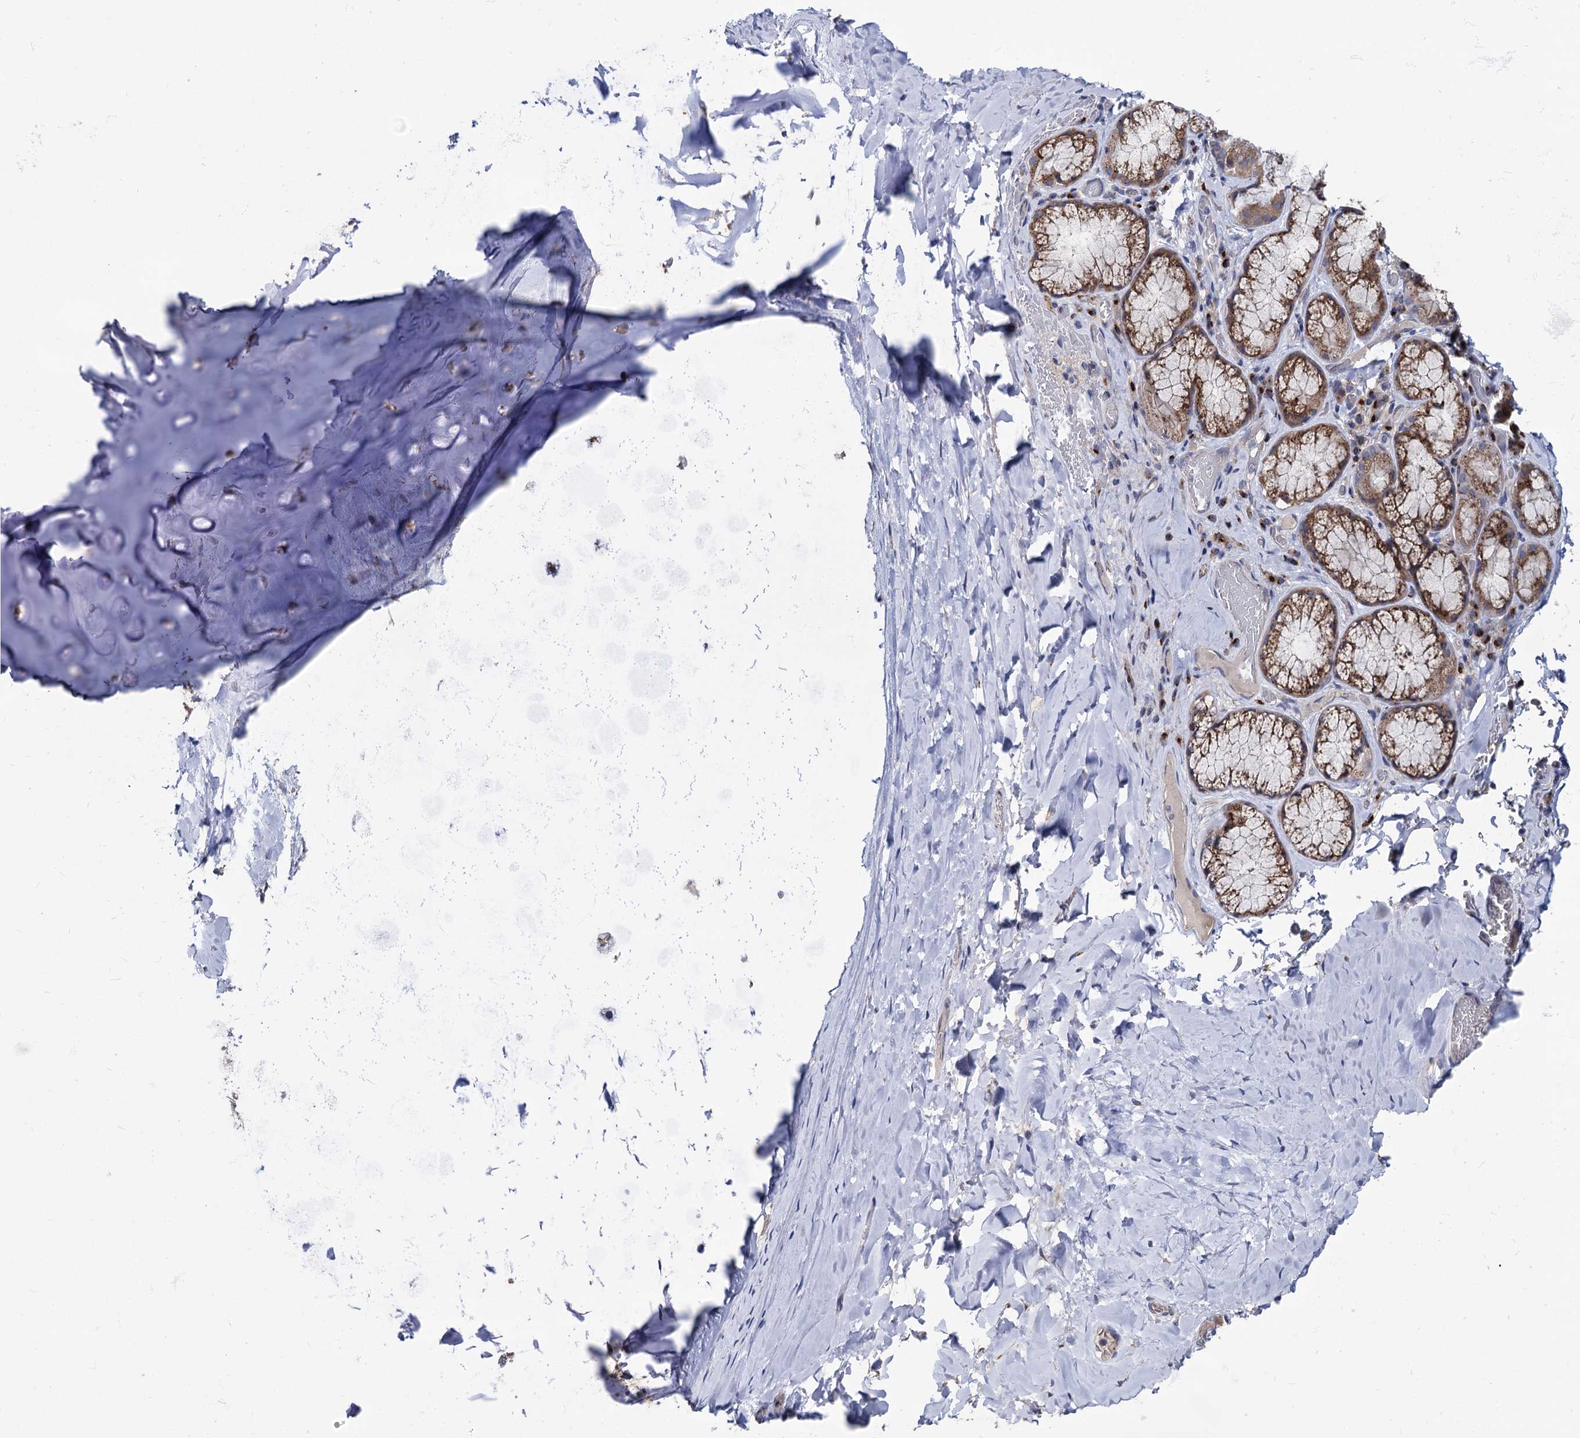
{"staining": {"intensity": "negative", "quantity": "none", "location": "none"}, "tissue": "adipose tissue", "cell_type": "Adipocytes", "image_type": "normal", "snomed": [{"axis": "morphology", "description": "Normal tissue, NOS"}, {"axis": "topography", "description": "Lymph node"}, {"axis": "topography", "description": "Cartilage tissue"}, {"axis": "topography", "description": "Bronchus"}], "caption": "Immunohistochemical staining of unremarkable human adipose tissue exhibits no significant expression in adipocytes.", "gene": "SMAGP", "patient": {"sex": "male", "age": 63}}